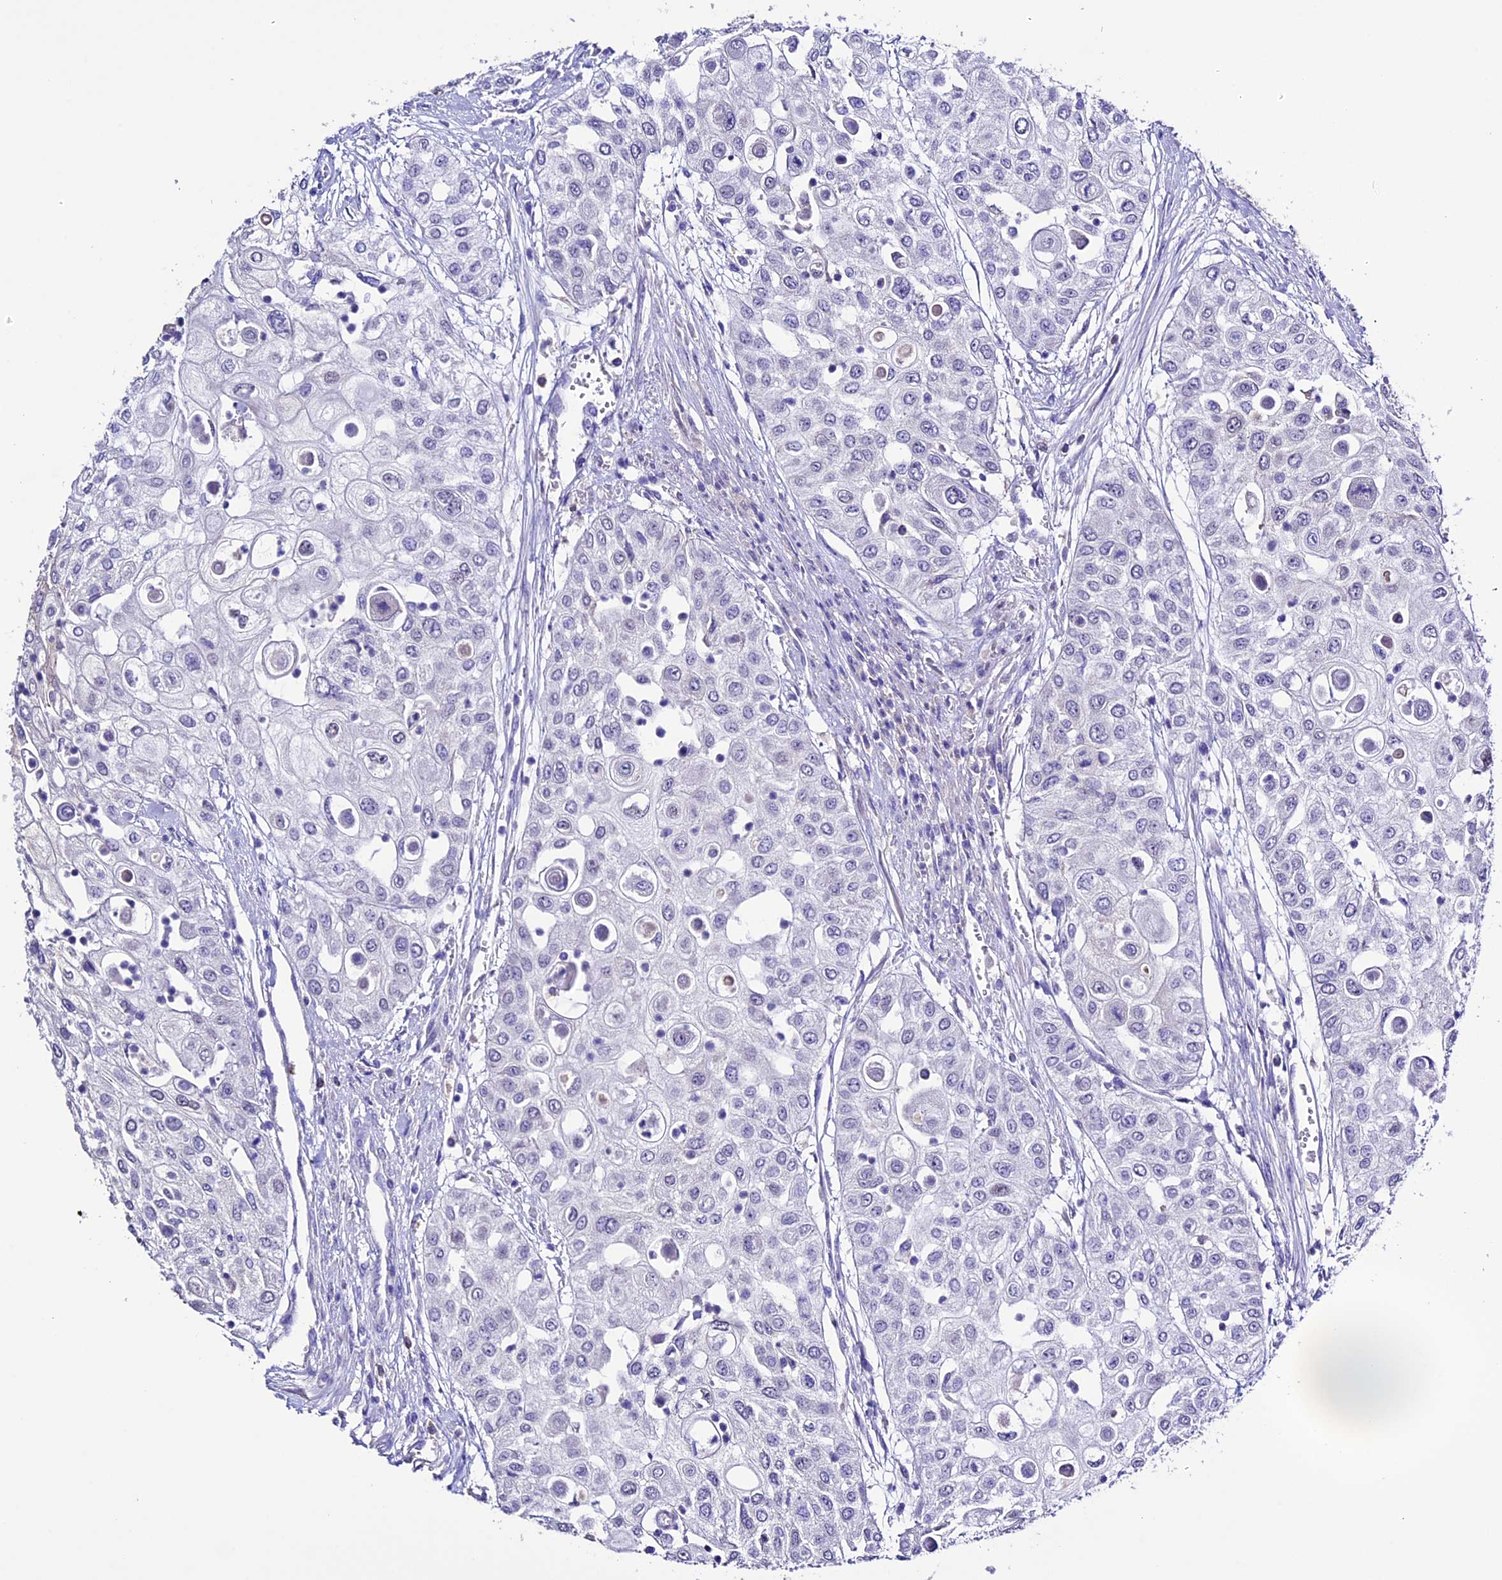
{"staining": {"intensity": "negative", "quantity": "none", "location": "none"}, "tissue": "urothelial cancer", "cell_type": "Tumor cells", "image_type": "cancer", "snomed": [{"axis": "morphology", "description": "Urothelial carcinoma, High grade"}, {"axis": "topography", "description": "Urinary bladder"}], "caption": "The micrograph shows no staining of tumor cells in high-grade urothelial carcinoma.", "gene": "DIS3L", "patient": {"sex": "female", "age": 79}}